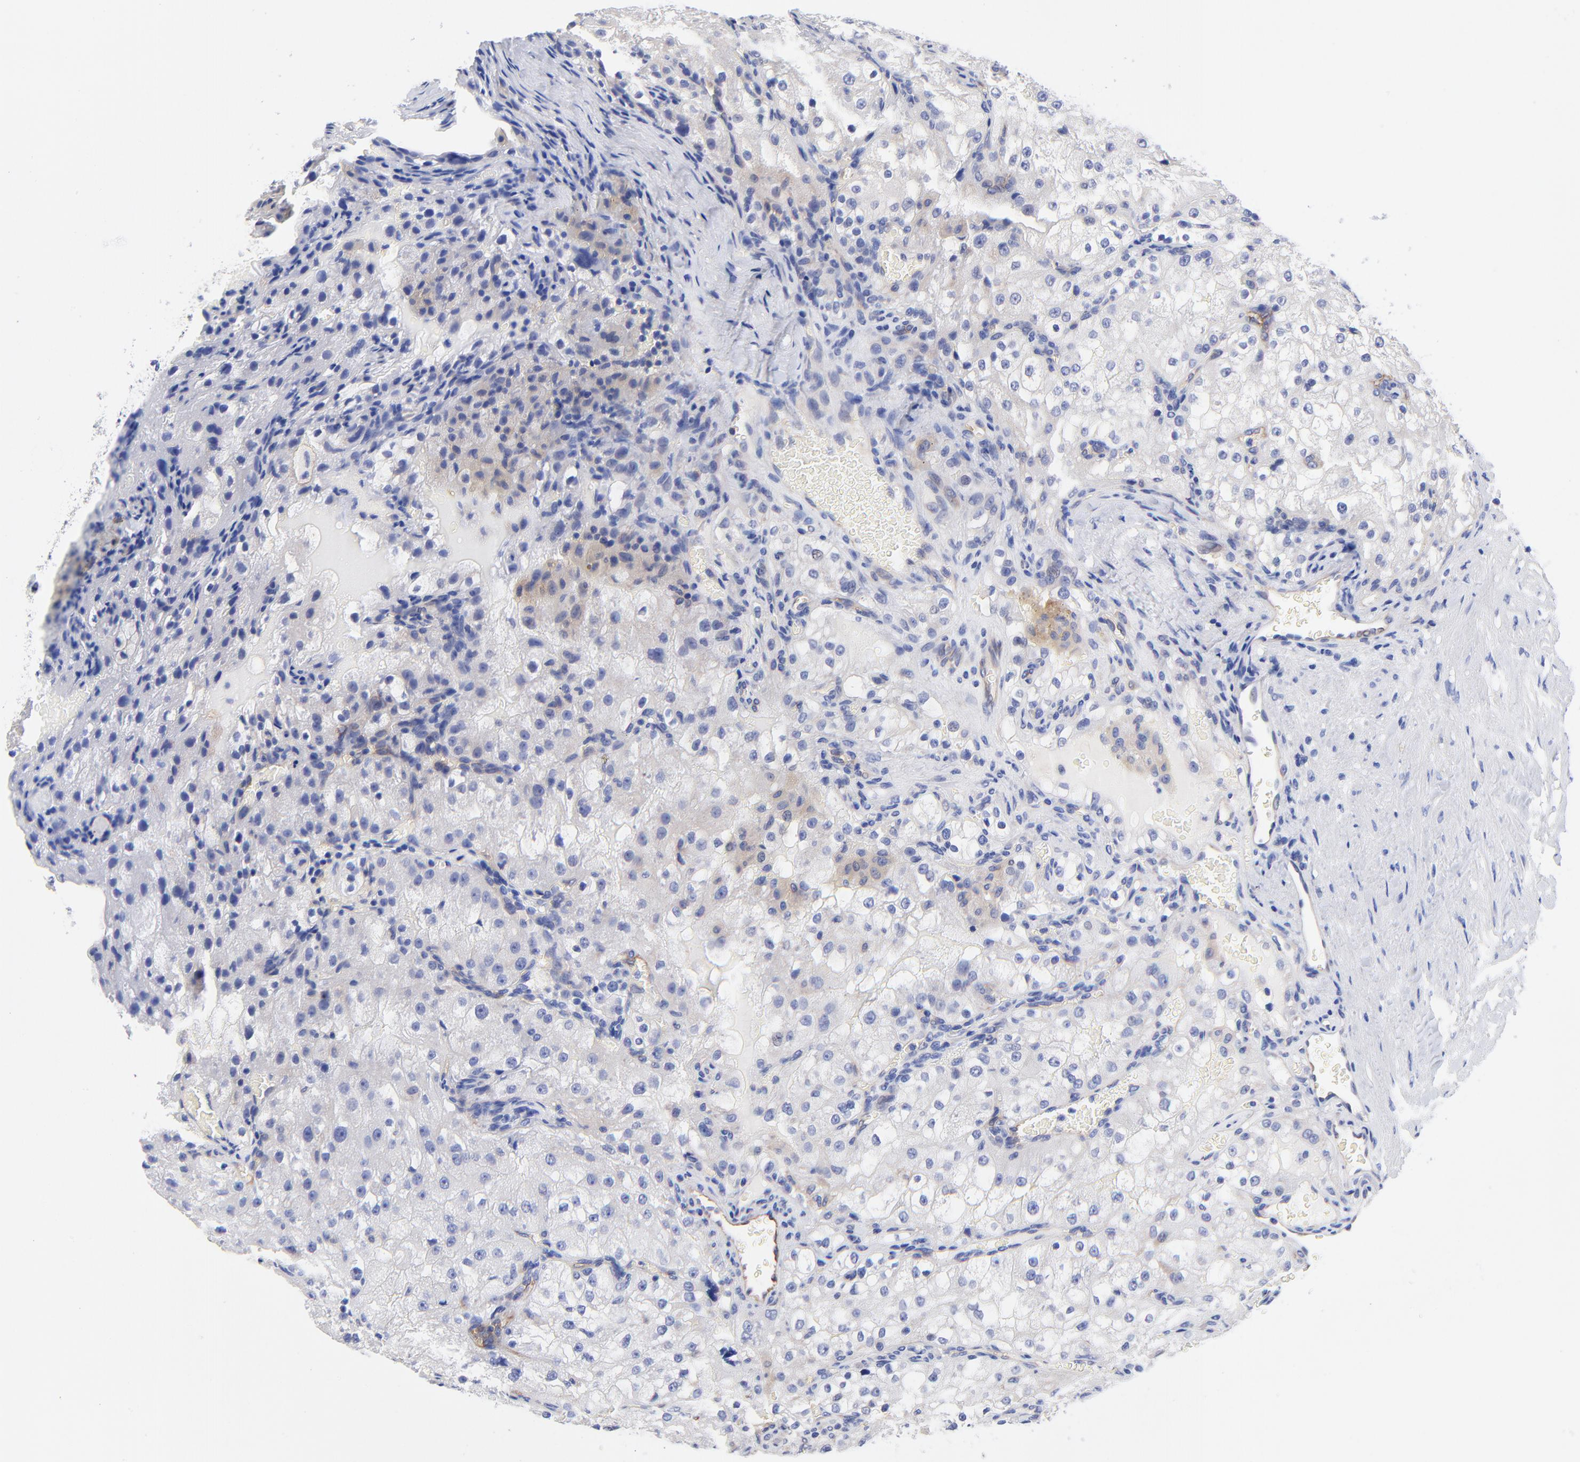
{"staining": {"intensity": "weak", "quantity": "<25%", "location": "cytoplasmic/membranous"}, "tissue": "renal cancer", "cell_type": "Tumor cells", "image_type": "cancer", "snomed": [{"axis": "morphology", "description": "Adenocarcinoma, NOS"}, {"axis": "topography", "description": "Kidney"}], "caption": "DAB immunohistochemical staining of adenocarcinoma (renal) exhibits no significant staining in tumor cells.", "gene": "SLC44A2", "patient": {"sex": "female", "age": 74}}